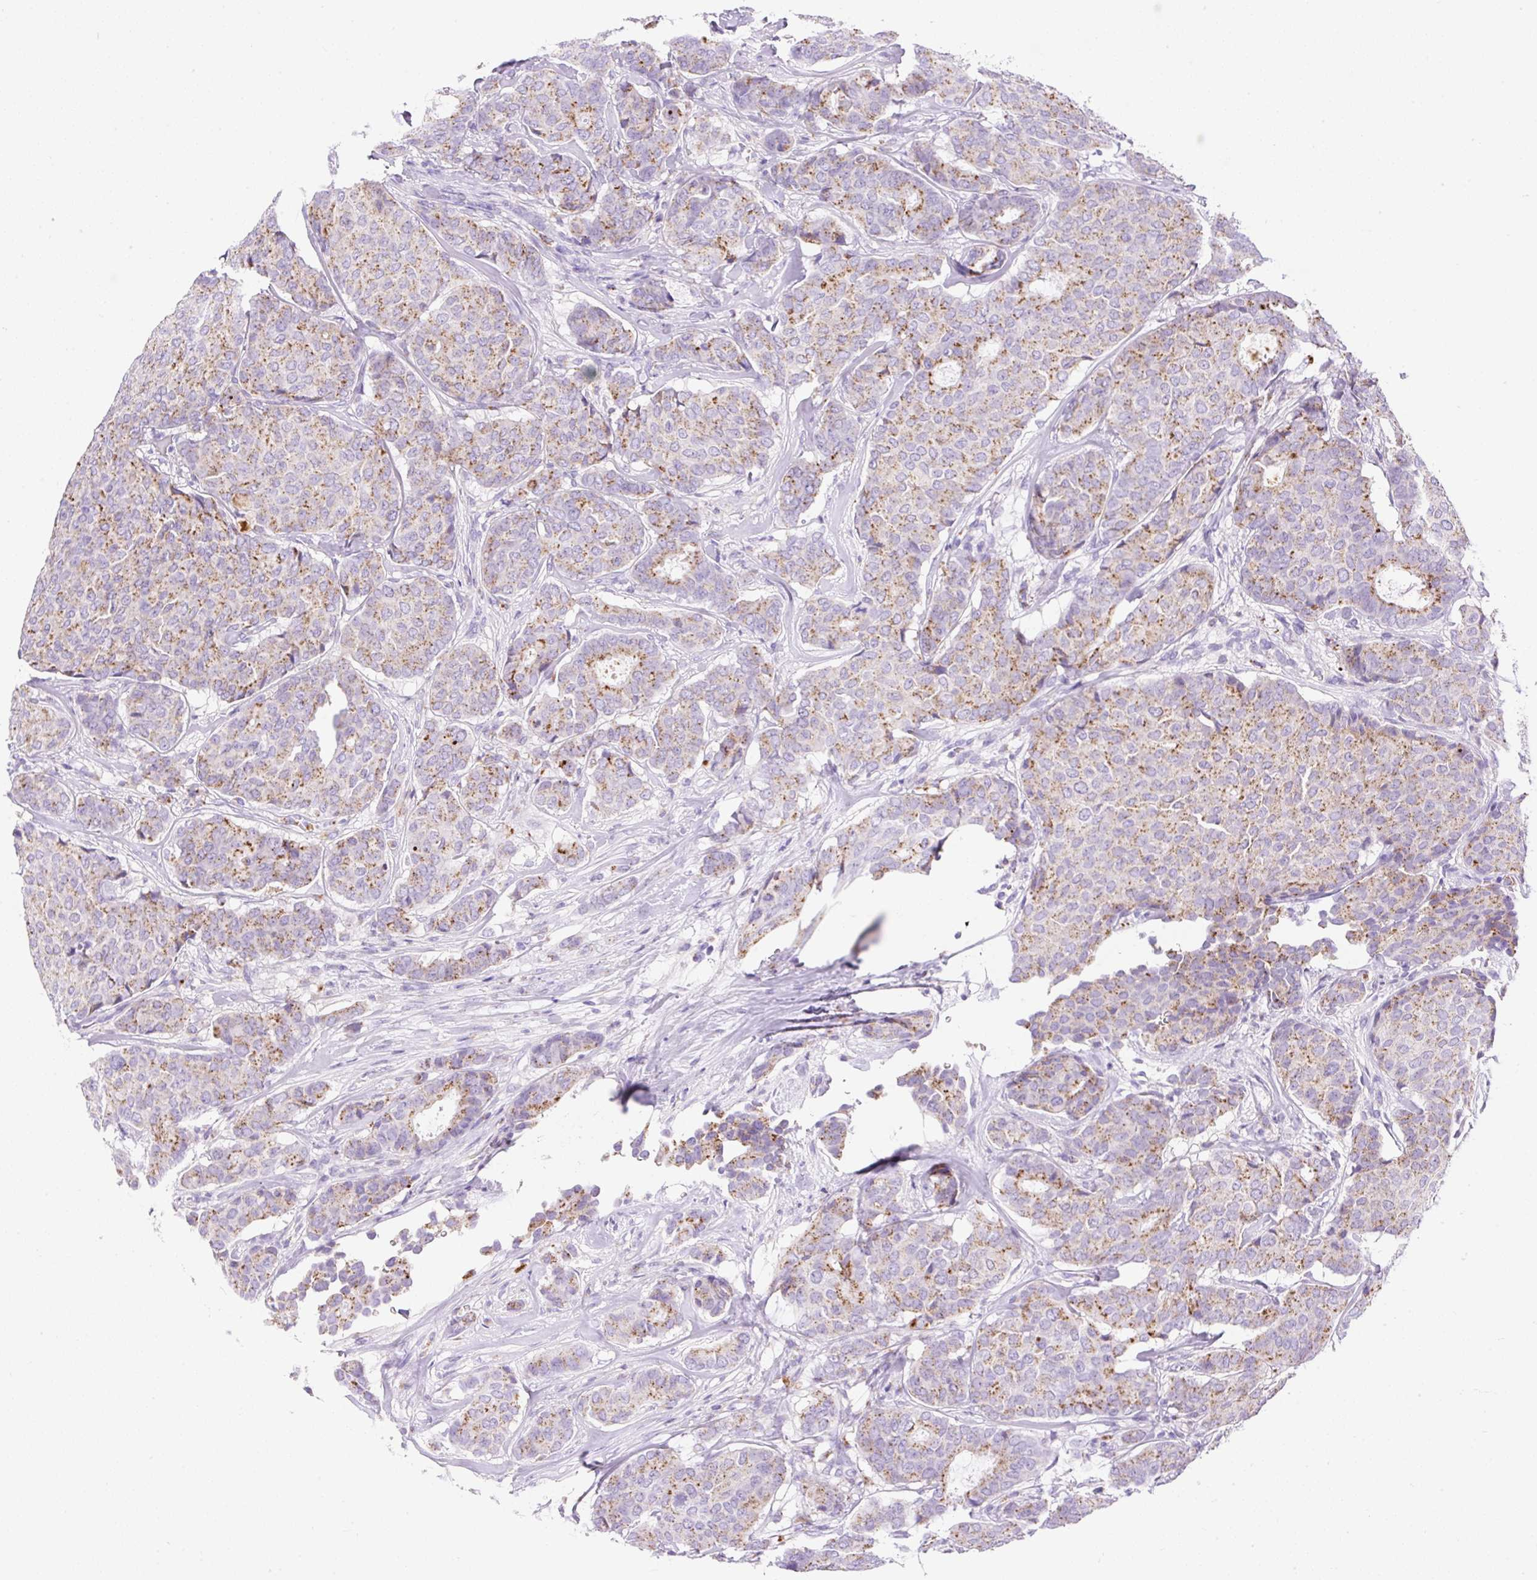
{"staining": {"intensity": "moderate", "quantity": "25%-75%", "location": "cytoplasmic/membranous"}, "tissue": "breast cancer", "cell_type": "Tumor cells", "image_type": "cancer", "snomed": [{"axis": "morphology", "description": "Duct carcinoma"}, {"axis": "topography", "description": "Breast"}], "caption": "Immunohistochemistry (IHC) photomicrograph of neoplastic tissue: breast invasive ductal carcinoma stained using immunohistochemistry reveals medium levels of moderate protein expression localized specifically in the cytoplasmic/membranous of tumor cells, appearing as a cytoplasmic/membranous brown color.", "gene": "HEXB", "patient": {"sex": "female", "age": 75}}